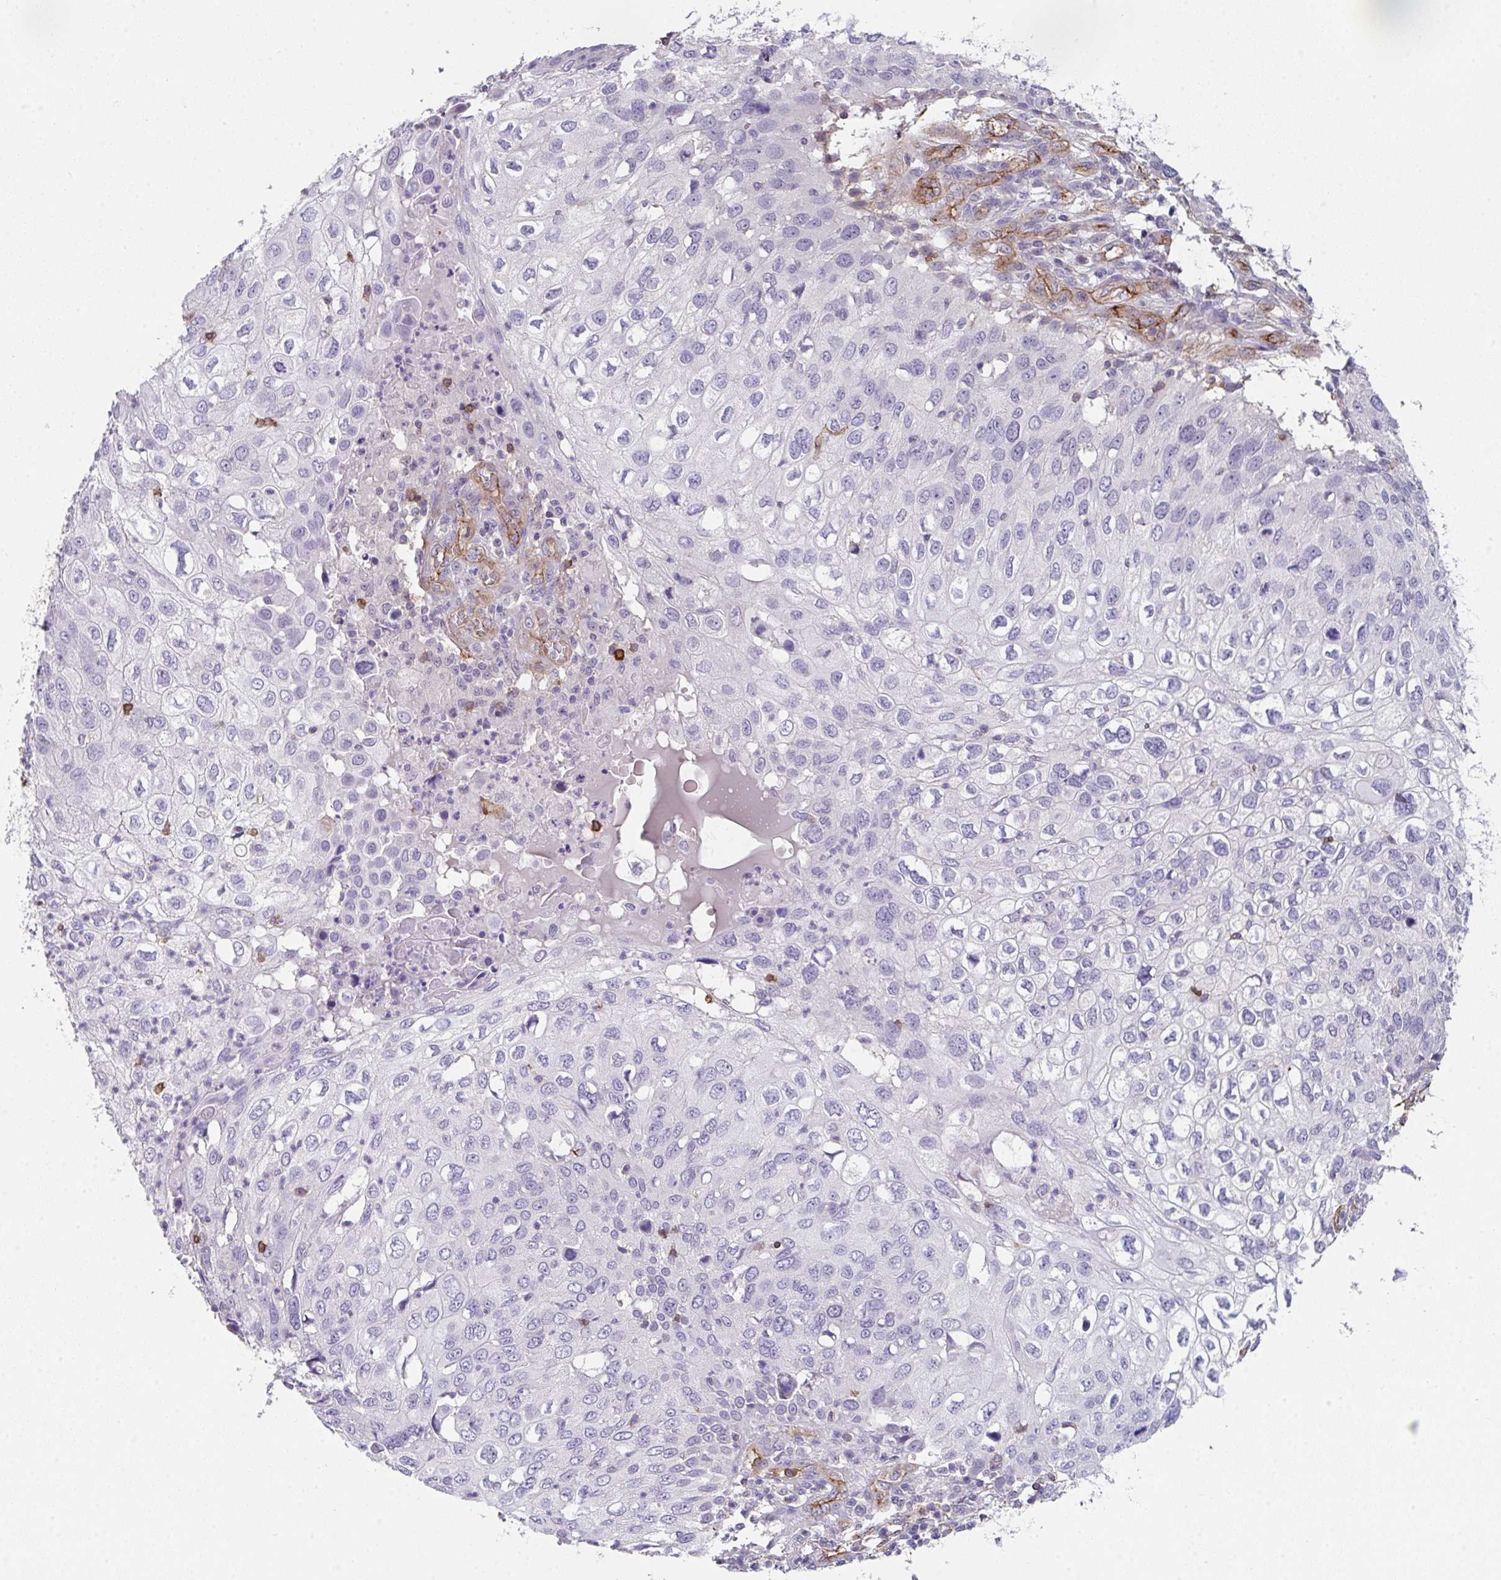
{"staining": {"intensity": "negative", "quantity": "none", "location": "none"}, "tissue": "skin cancer", "cell_type": "Tumor cells", "image_type": "cancer", "snomed": [{"axis": "morphology", "description": "Squamous cell carcinoma, NOS"}, {"axis": "topography", "description": "Skin"}], "caption": "Skin squamous cell carcinoma was stained to show a protein in brown. There is no significant expression in tumor cells.", "gene": "DBN1", "patient": {"sex": "male", "age": 87}}